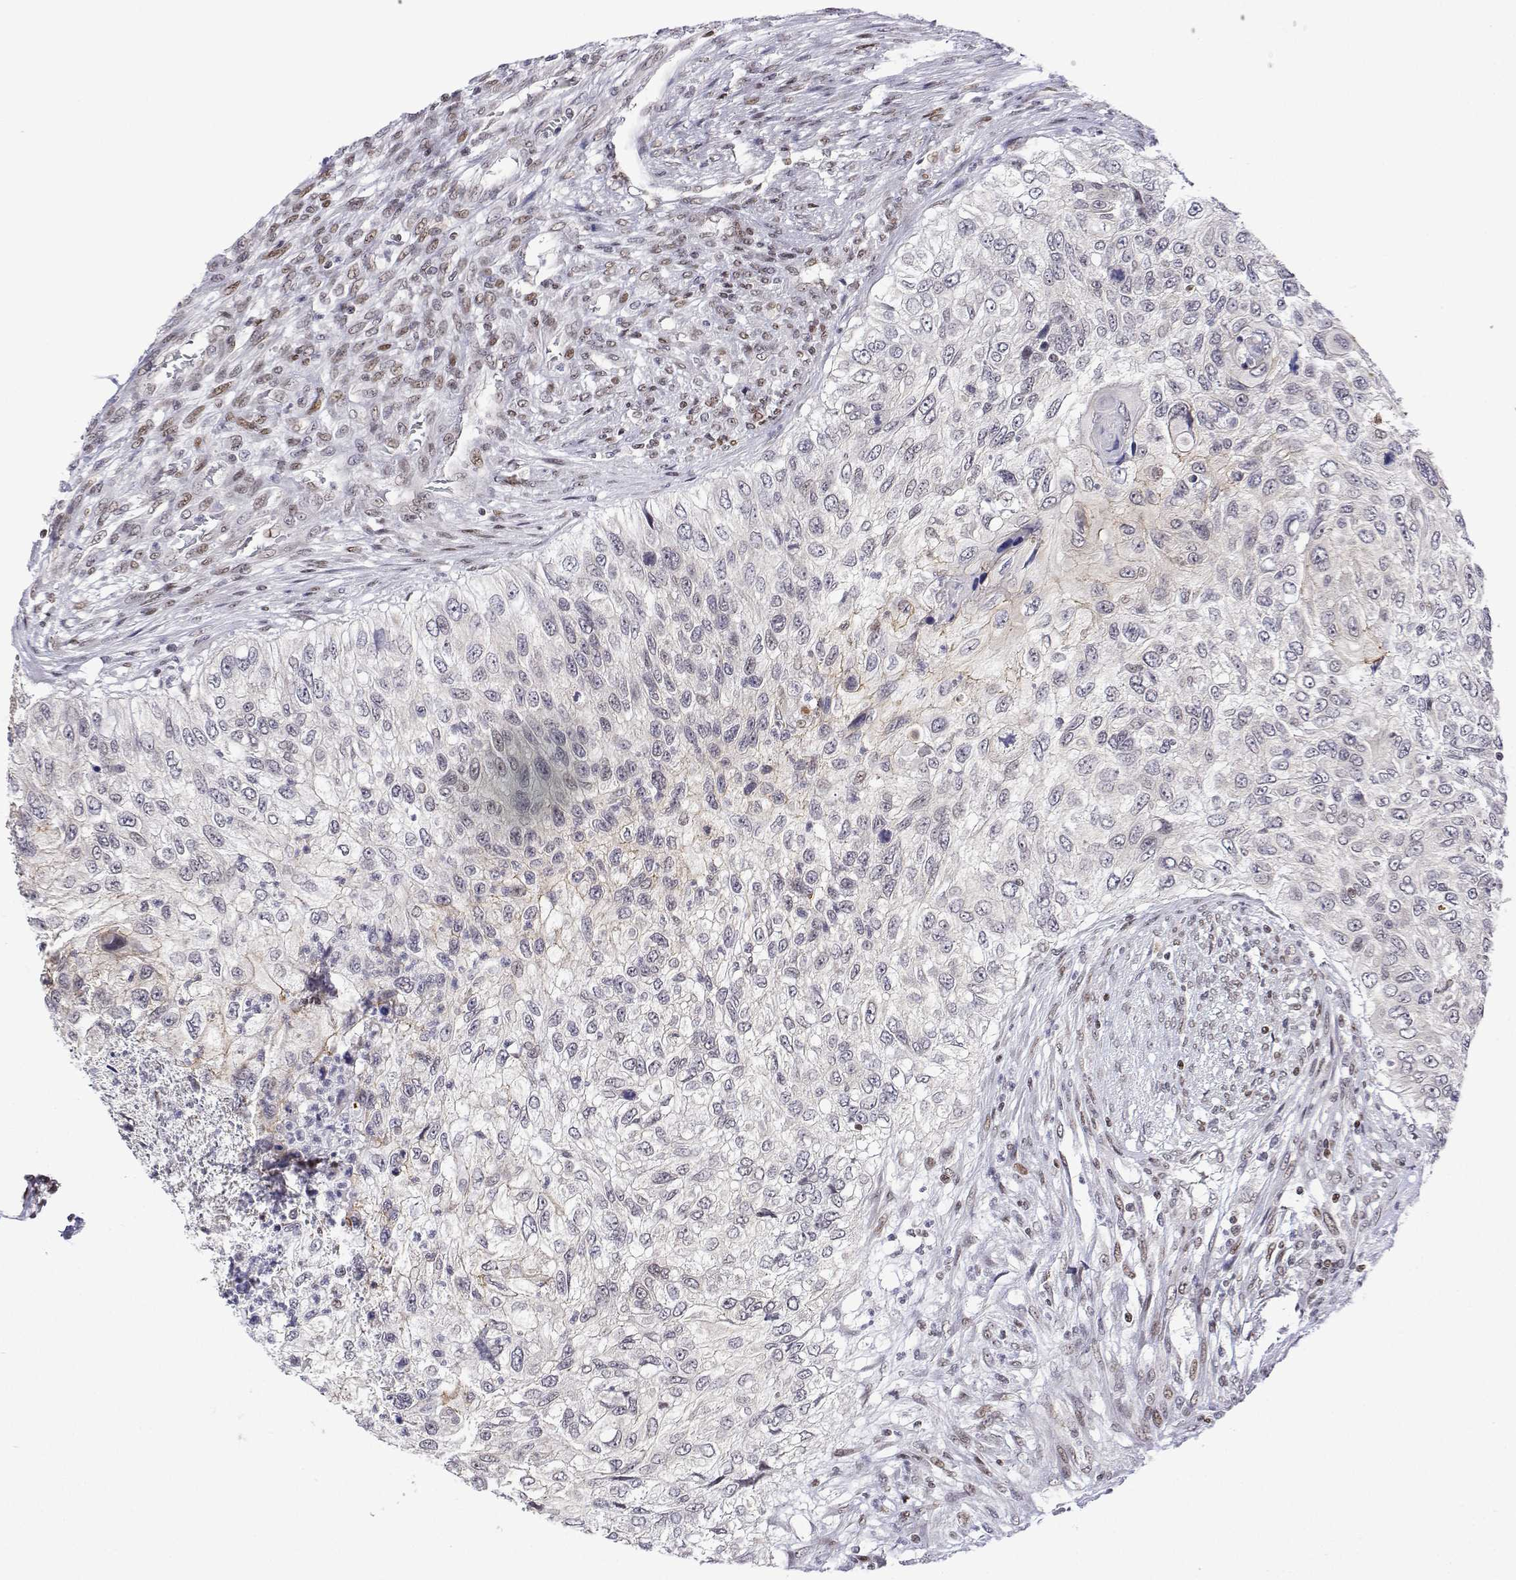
{"staining": {"intensity": "negative", "quantity": "none", "location": "none"}, "tissue": "urothelial cancer", "cell_type": "Tumor cells", "image_type": "cancer", "snomed": [{"axis": "morphology", "description": "Urothelial carcinoma, High grade"}, {"axis": "topography", "description": "Urinary bladder"}], "caption": "Histopathology image shows no protein expression in tumor cells of high-grade urothelial carcinoma tissue. (DAB immunohistochemistry, high magnification).", "gene": "XPC", "patient": {"sex": "female", "age": 60}}